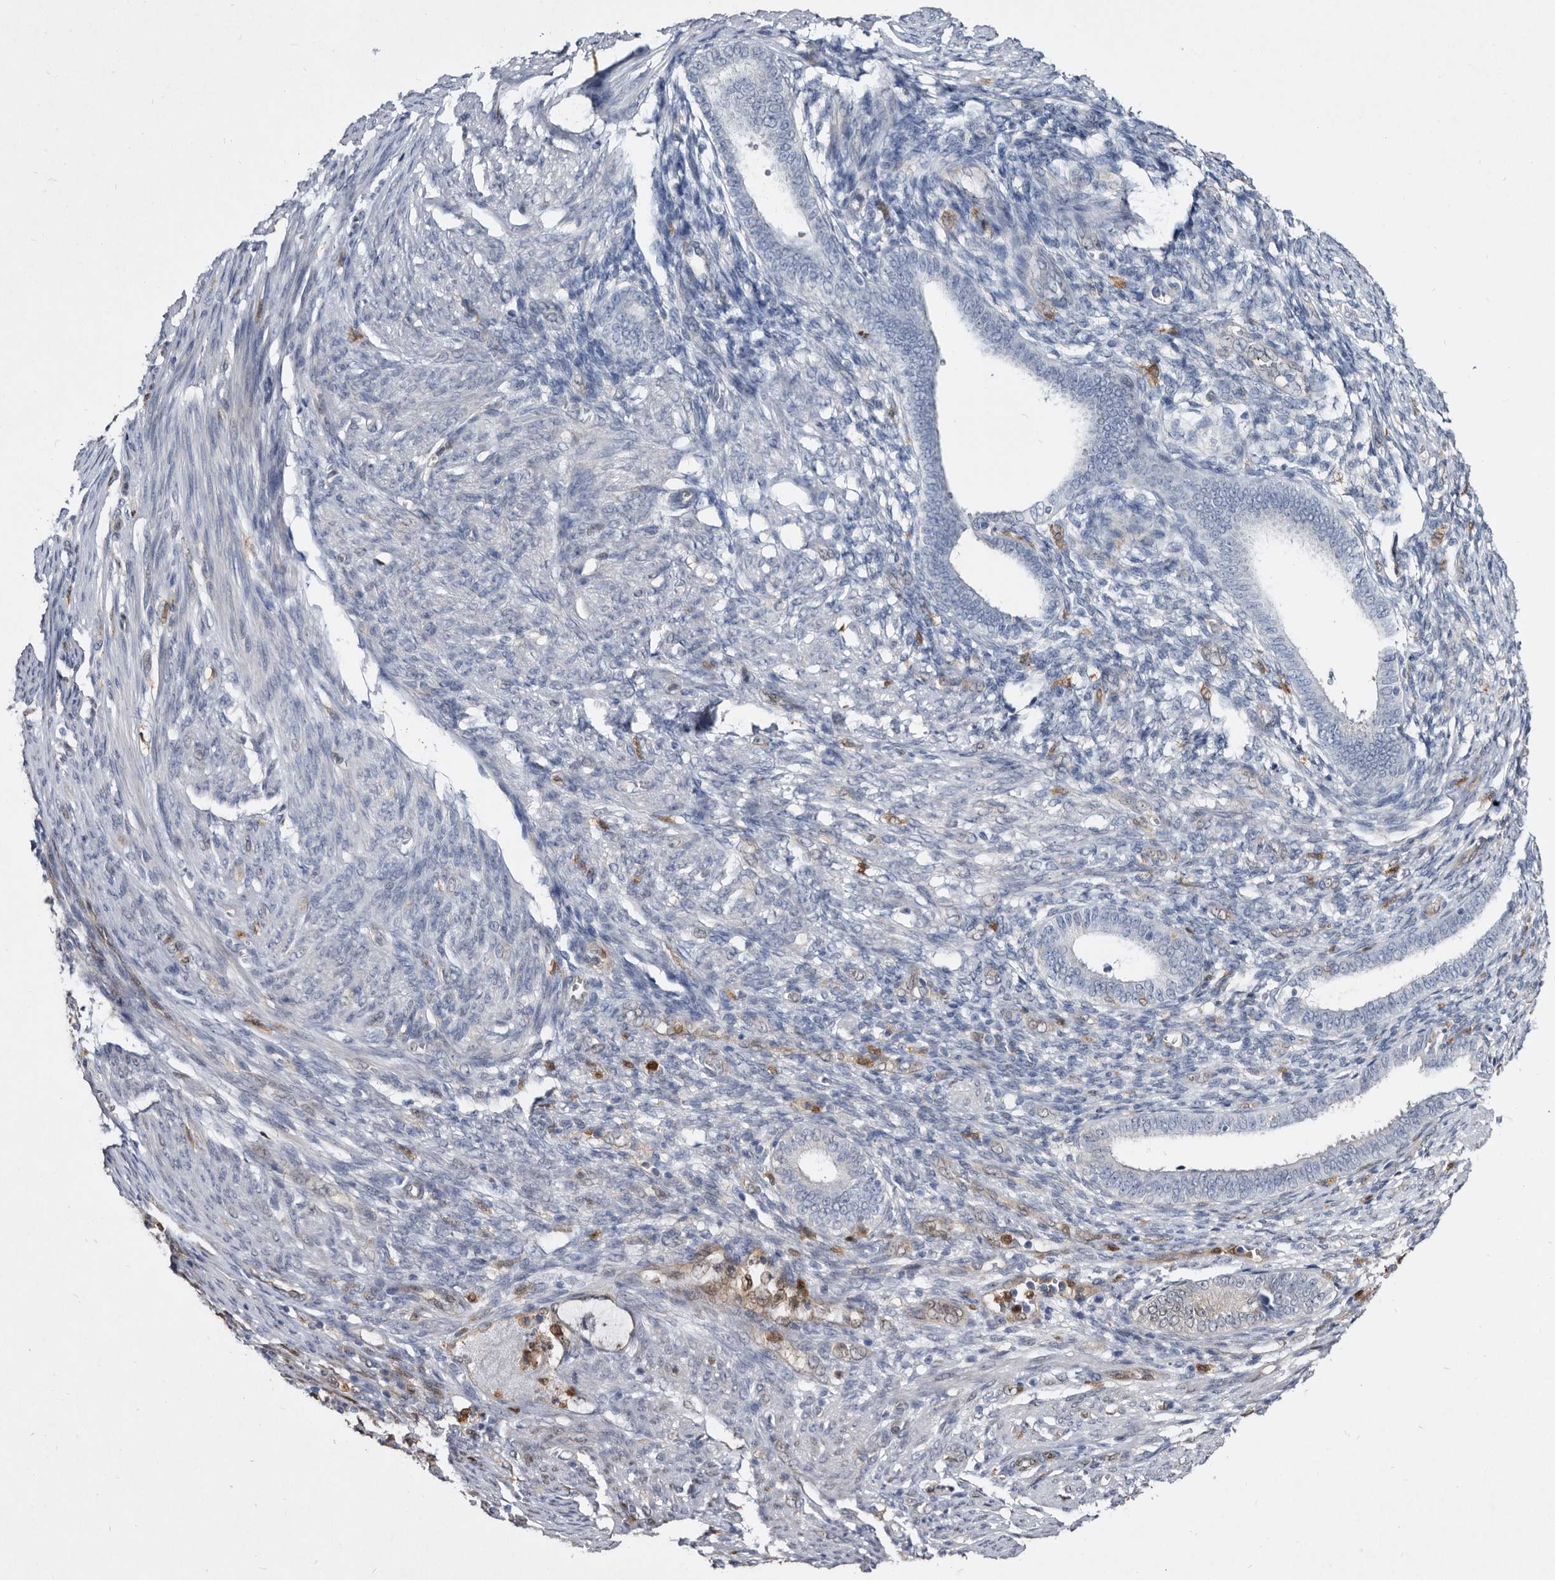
{"staining": {"intensity": "negative", "quantity": "none", "location": "none"}, "tissue": "endometrial cancer", "cell_type": "Tumor cells", "image_type": "cancer", "snomed": [{"axis": "morphology", "description": "Adenocarcinoma, NOS"}, {"axis": "topography", "description": "Endometrium"}], "caption": "Histopathology image shows no protein expression in tumor cells of endometrial adenocarcinoma tissue.", "gene": "SERPINB8", "patient": {"sex": "female", "age": 51}}